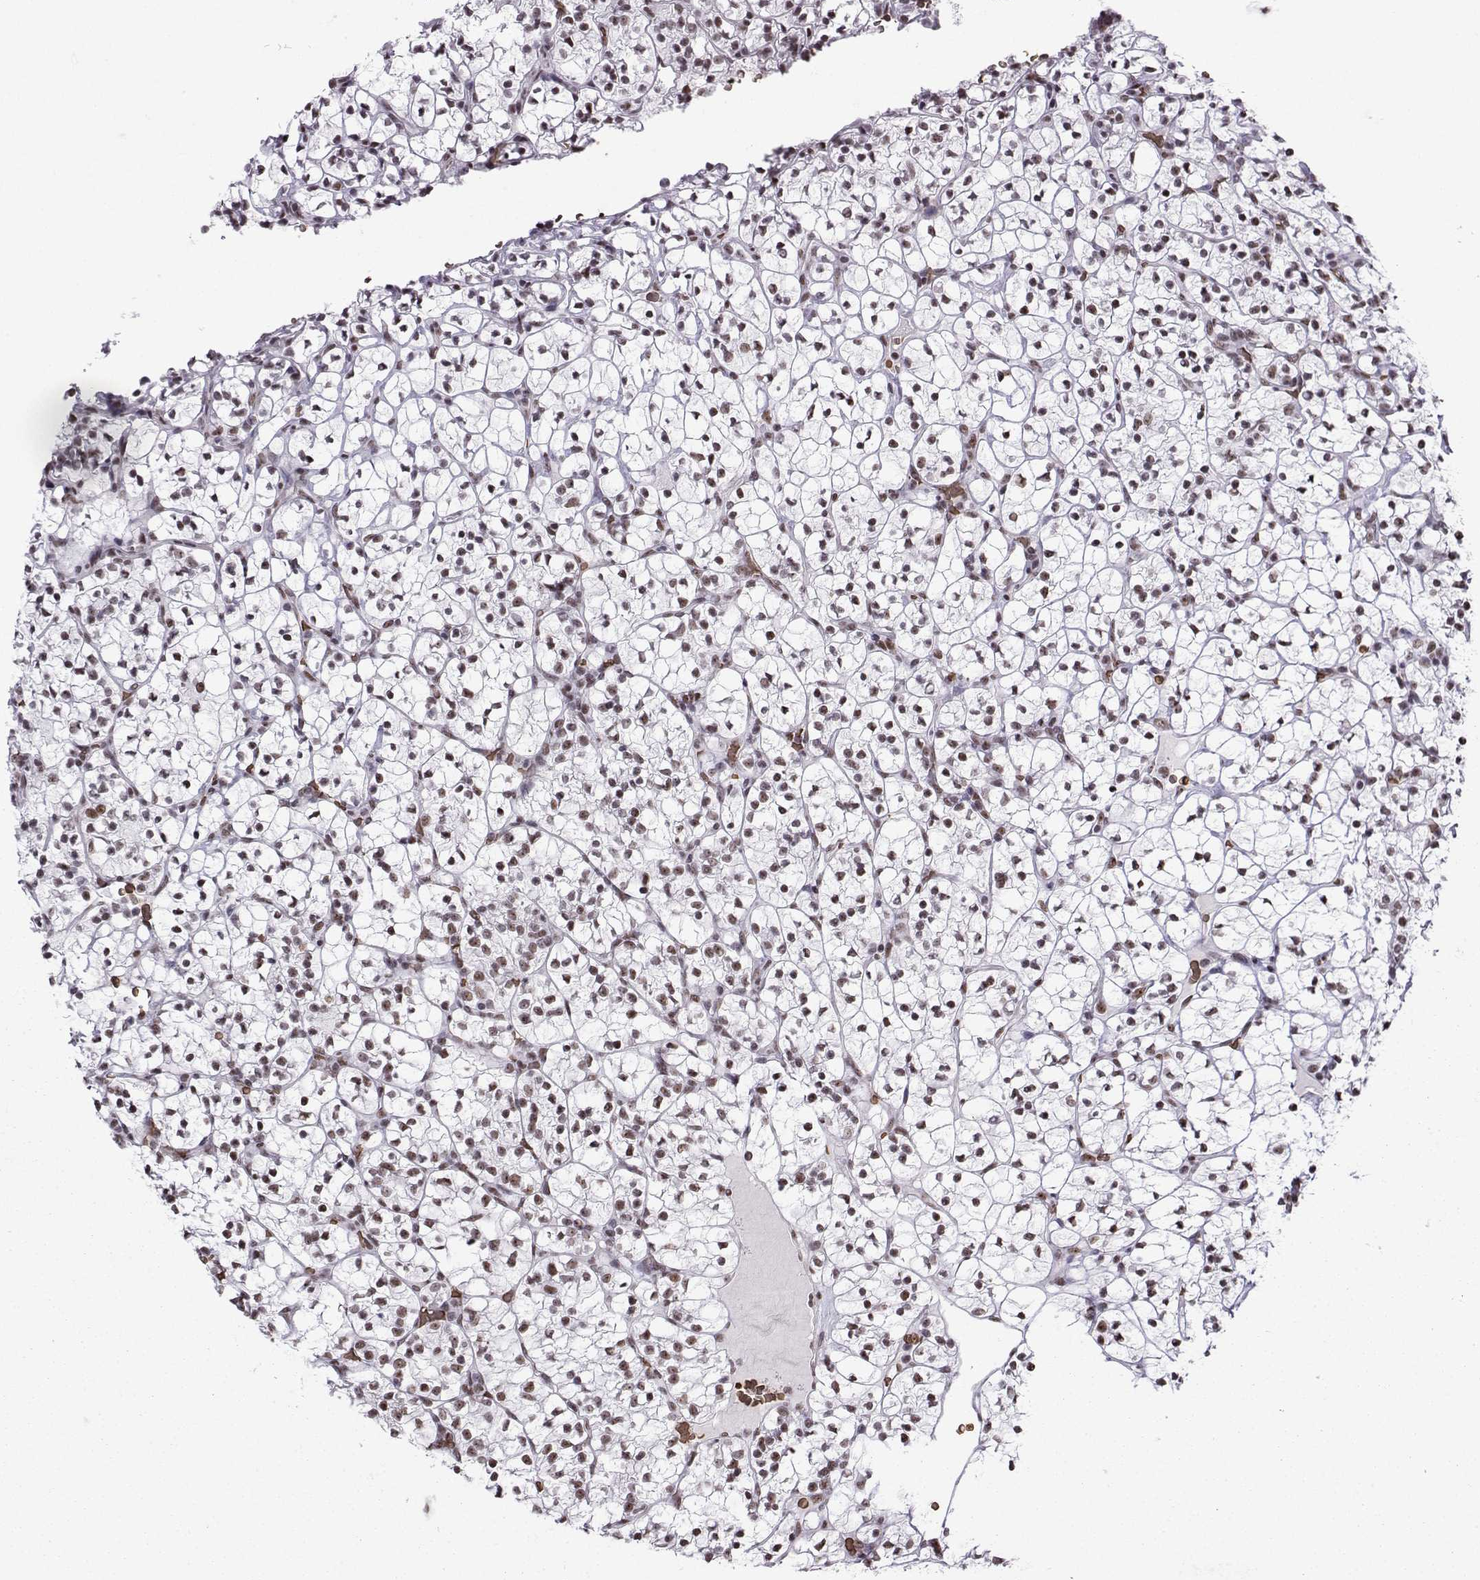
{"staining": {"intensity": "weak", "quantity": ">75%", "location": "nuclear"}, "tissue": "renal cancer", "cell_type": "Tumor cells", "image_type": "cancer", "snomed": [{"axis": "morphology", "description": "Adenocarcinoma, NOS"}, {"axis": "topography", "description": "Kidney"}], "caption": "A photomicrograph of renal cancer stained for a protein reveals weak nuclear brown staining in tumor cells. Immunohistochemistry (ihc) stains the protein of interest in brown and the nuclei are stained blue.", "gene": "CCNK", "patient": {"sex": "female", "age": 89}}